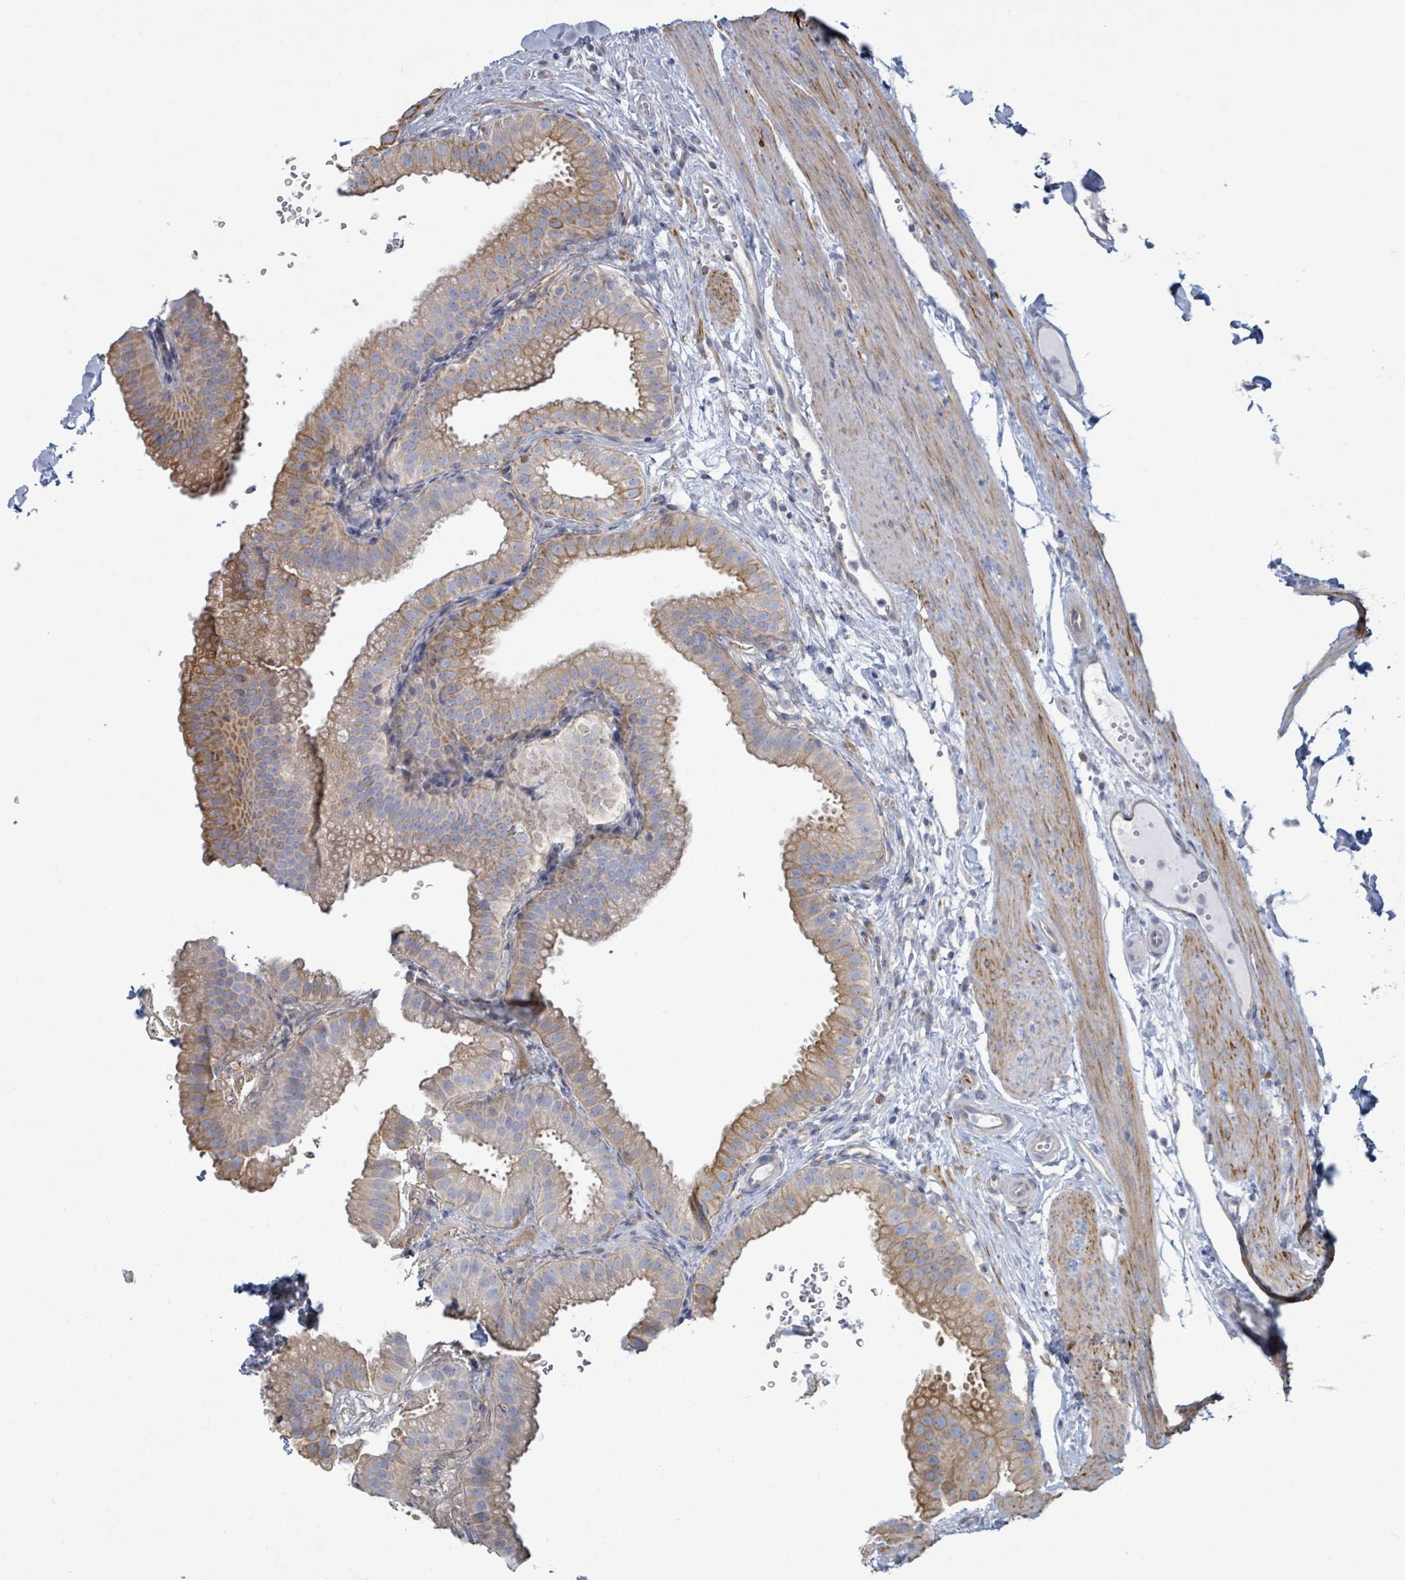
{"staining": {"intensity": "moderate", "quantity": ">75%", "location": "cytoplasmic/membranous"}, "tissue": "gallbladder", "cell_type": "Glandular cells", "image_type": "normal", "snomed": [{"axis": "morphology", "description": "Normal tissue, NOS"}, {"axis": "topography", "description": "Gallbladder"}], "caption": "This is a photomicrograph of immunohistochemistry staining of unremarkable gallbladder, which shows moderate staining in the cytoplasmic/membranous of glandular cells.", "gene": "COL13A1", "patient": {"sex": "female", "age": 61}}